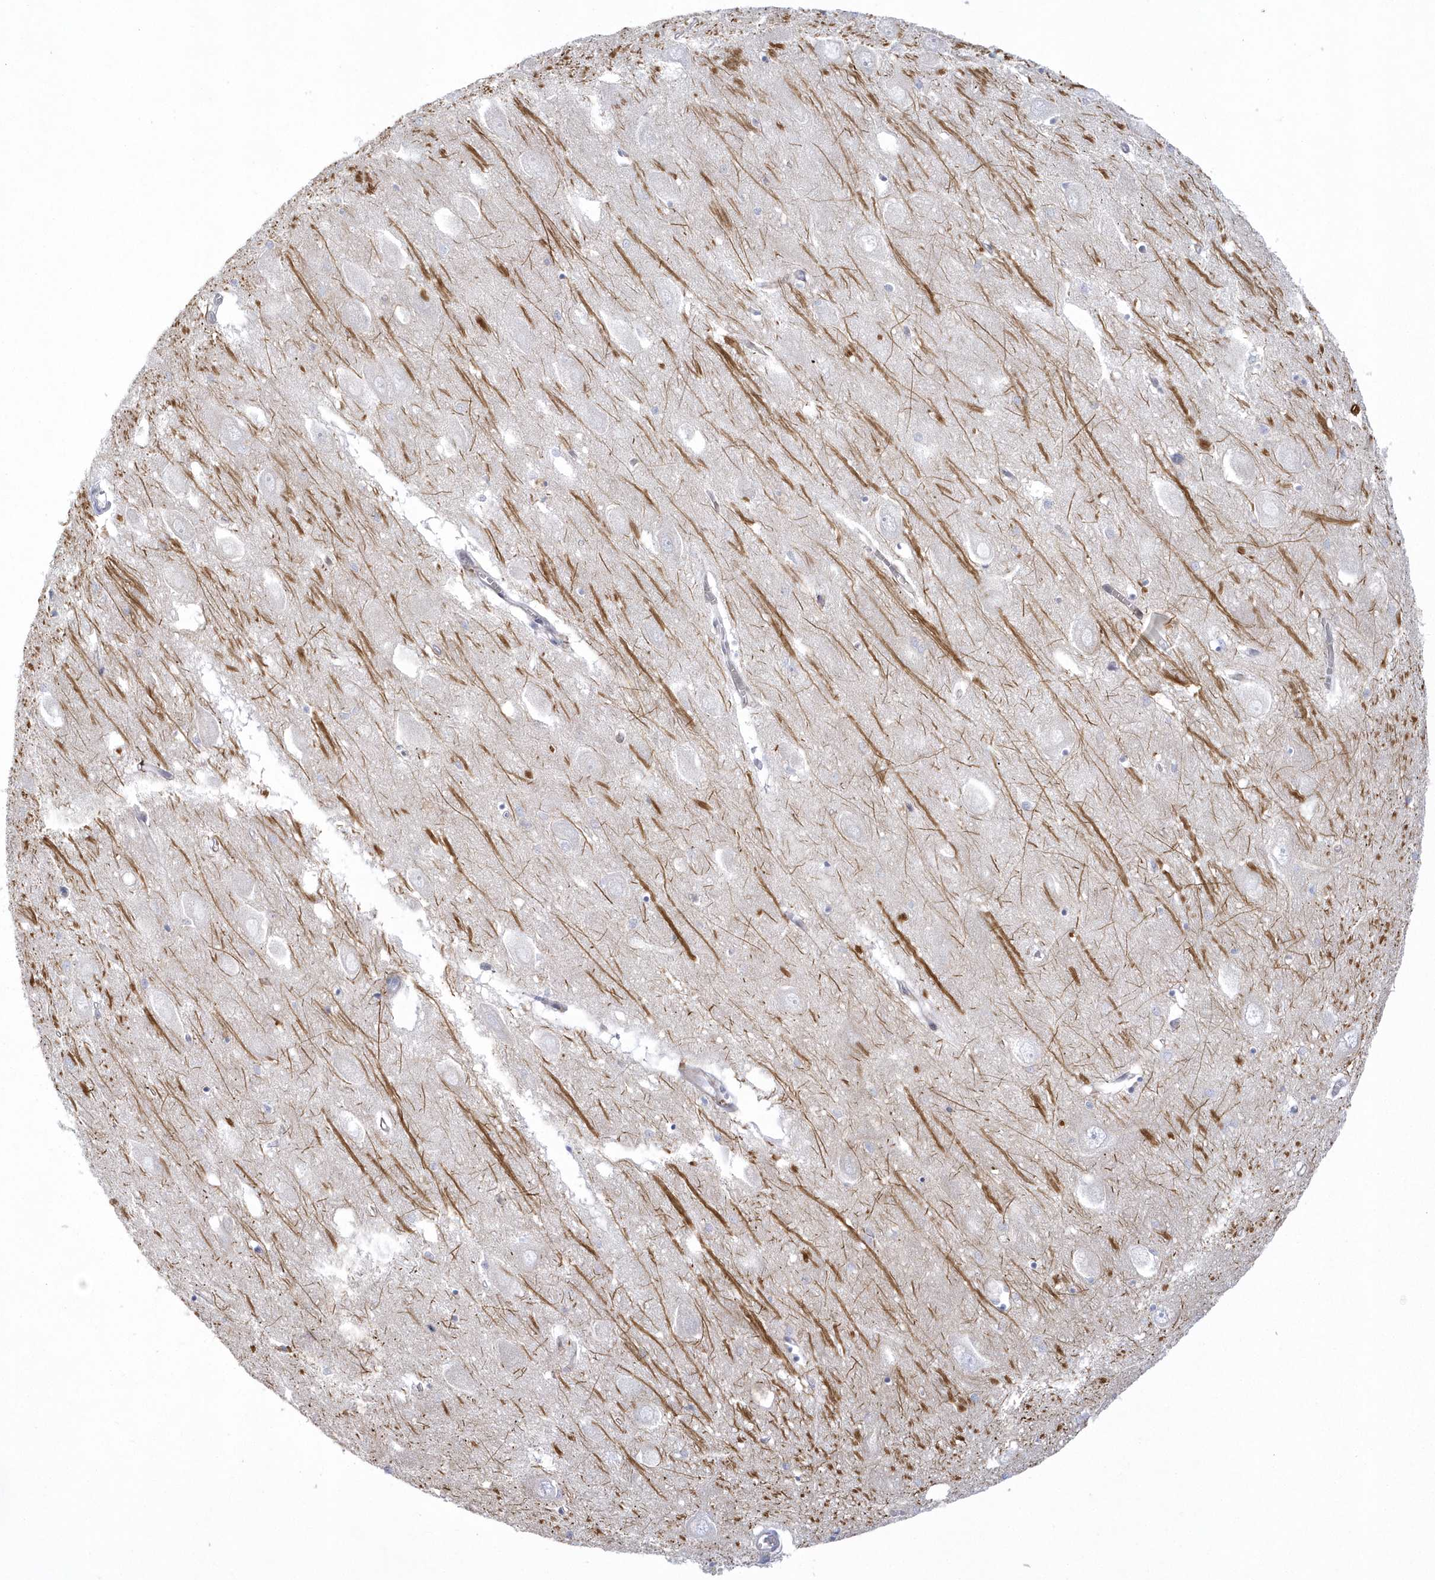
{"staining": {"intensity": "negative", "quantity": "none", "location": "none"}, "tissue": "hippocampus", "cell_type": "Glial cells", "image_type": "normal", "snomed": [{"axis": "morphology", "description": "Normal tissue, NOS"}, {"axis": "topography", "description": "Hippocampus"}], "caption": "Image shows no significant protein expression in glial cells of normal hippocampus.", "gene": "WDR27", "patient": {"sex": "female", "age": 64}}